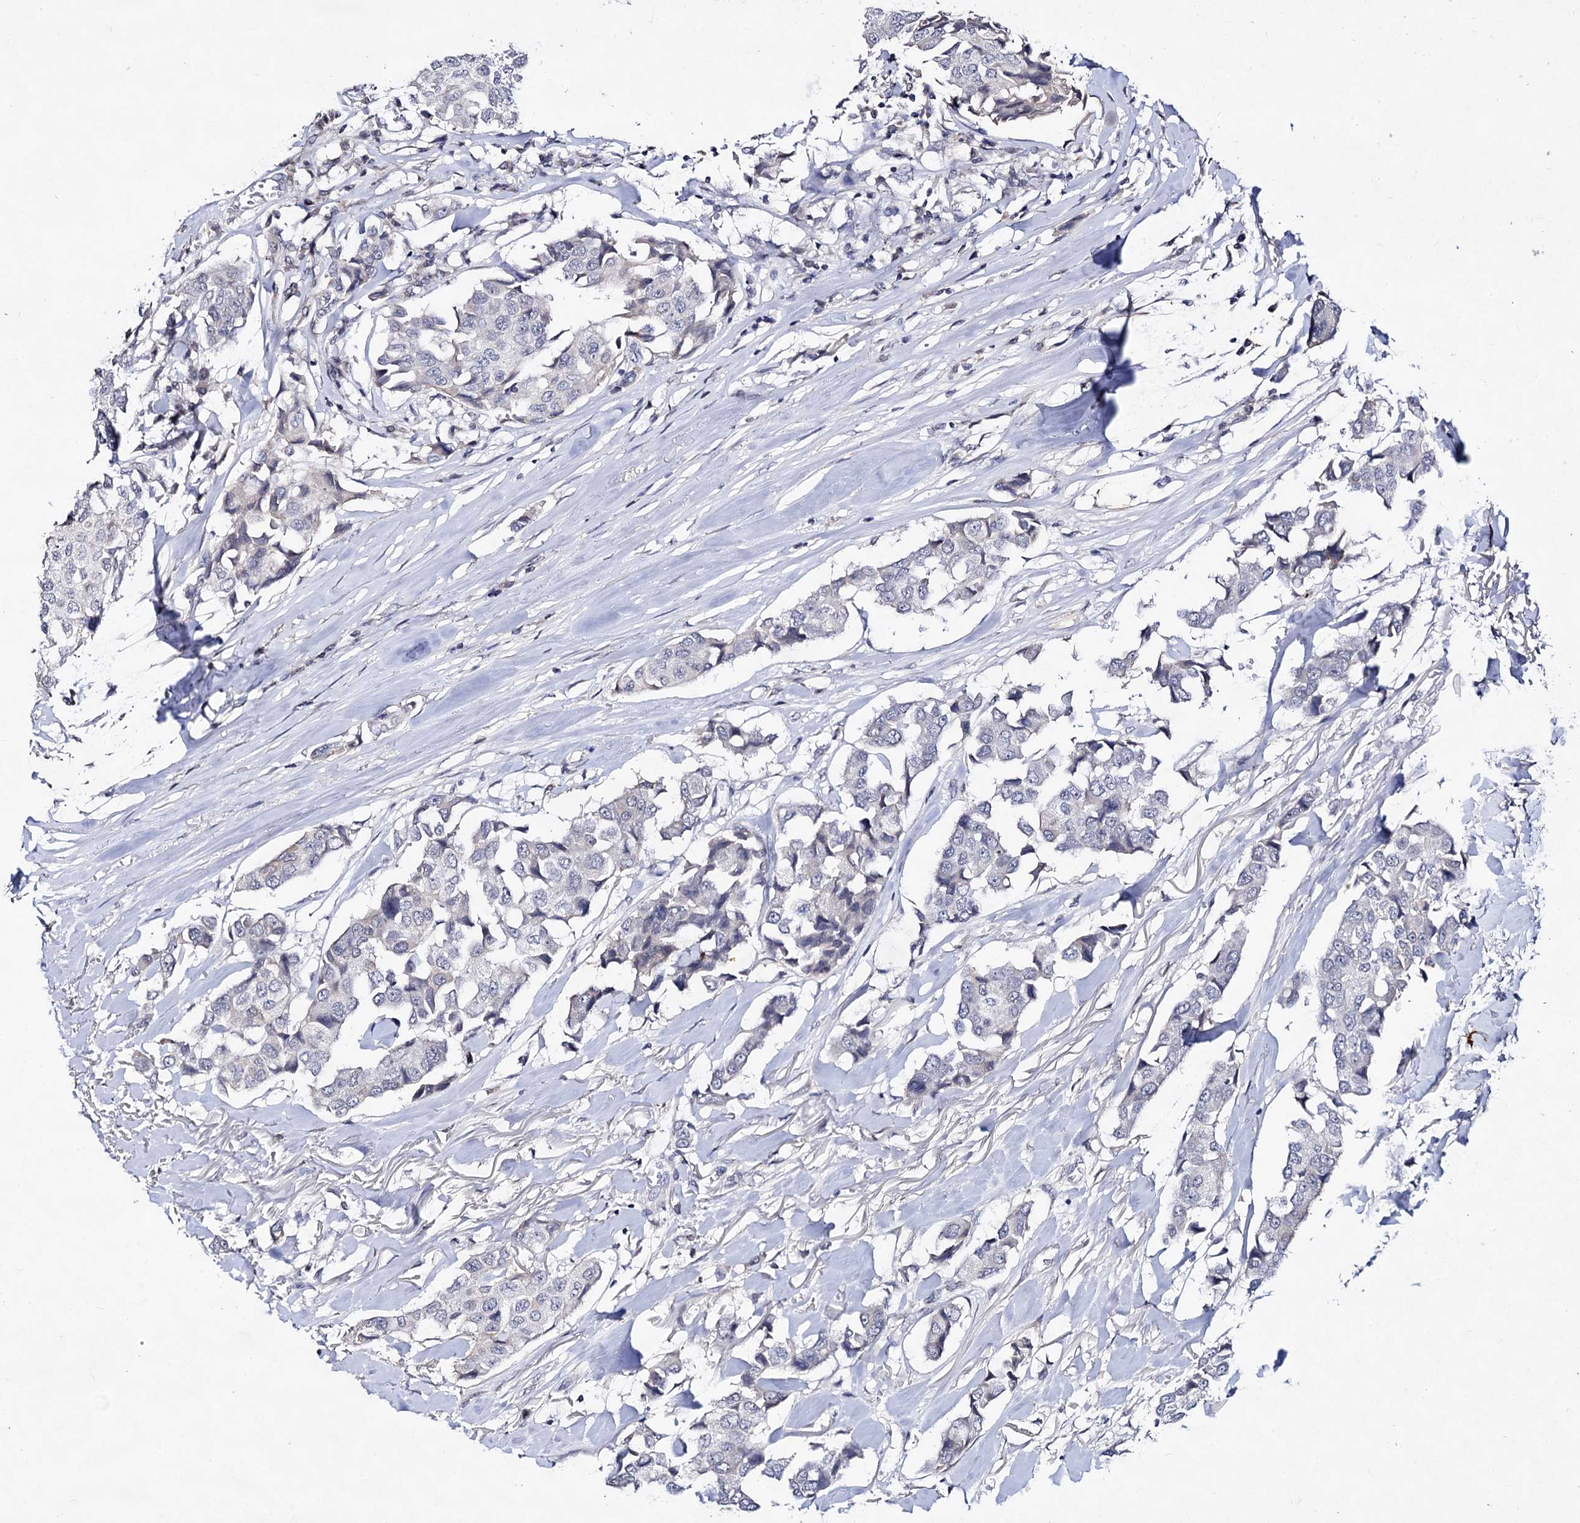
{"staining": {"intensity": "negative", "quantity": "none", "location": "none"}, "tissue": "breast cancer", "cell_type": "Tumor cells", "image_type": "cancer", "snomed": [{"axis": "morphology", "description": "Duct carcinoma"}, {"axis": "topography", "description": "Breast"}], "caption": "Immunohistochemical staining of human breast intraductal carcinoma demonstrates no significant positivity in tumor cells.", "gene": "PLIN1", "patient": {"sex": "female", "age": 80}}